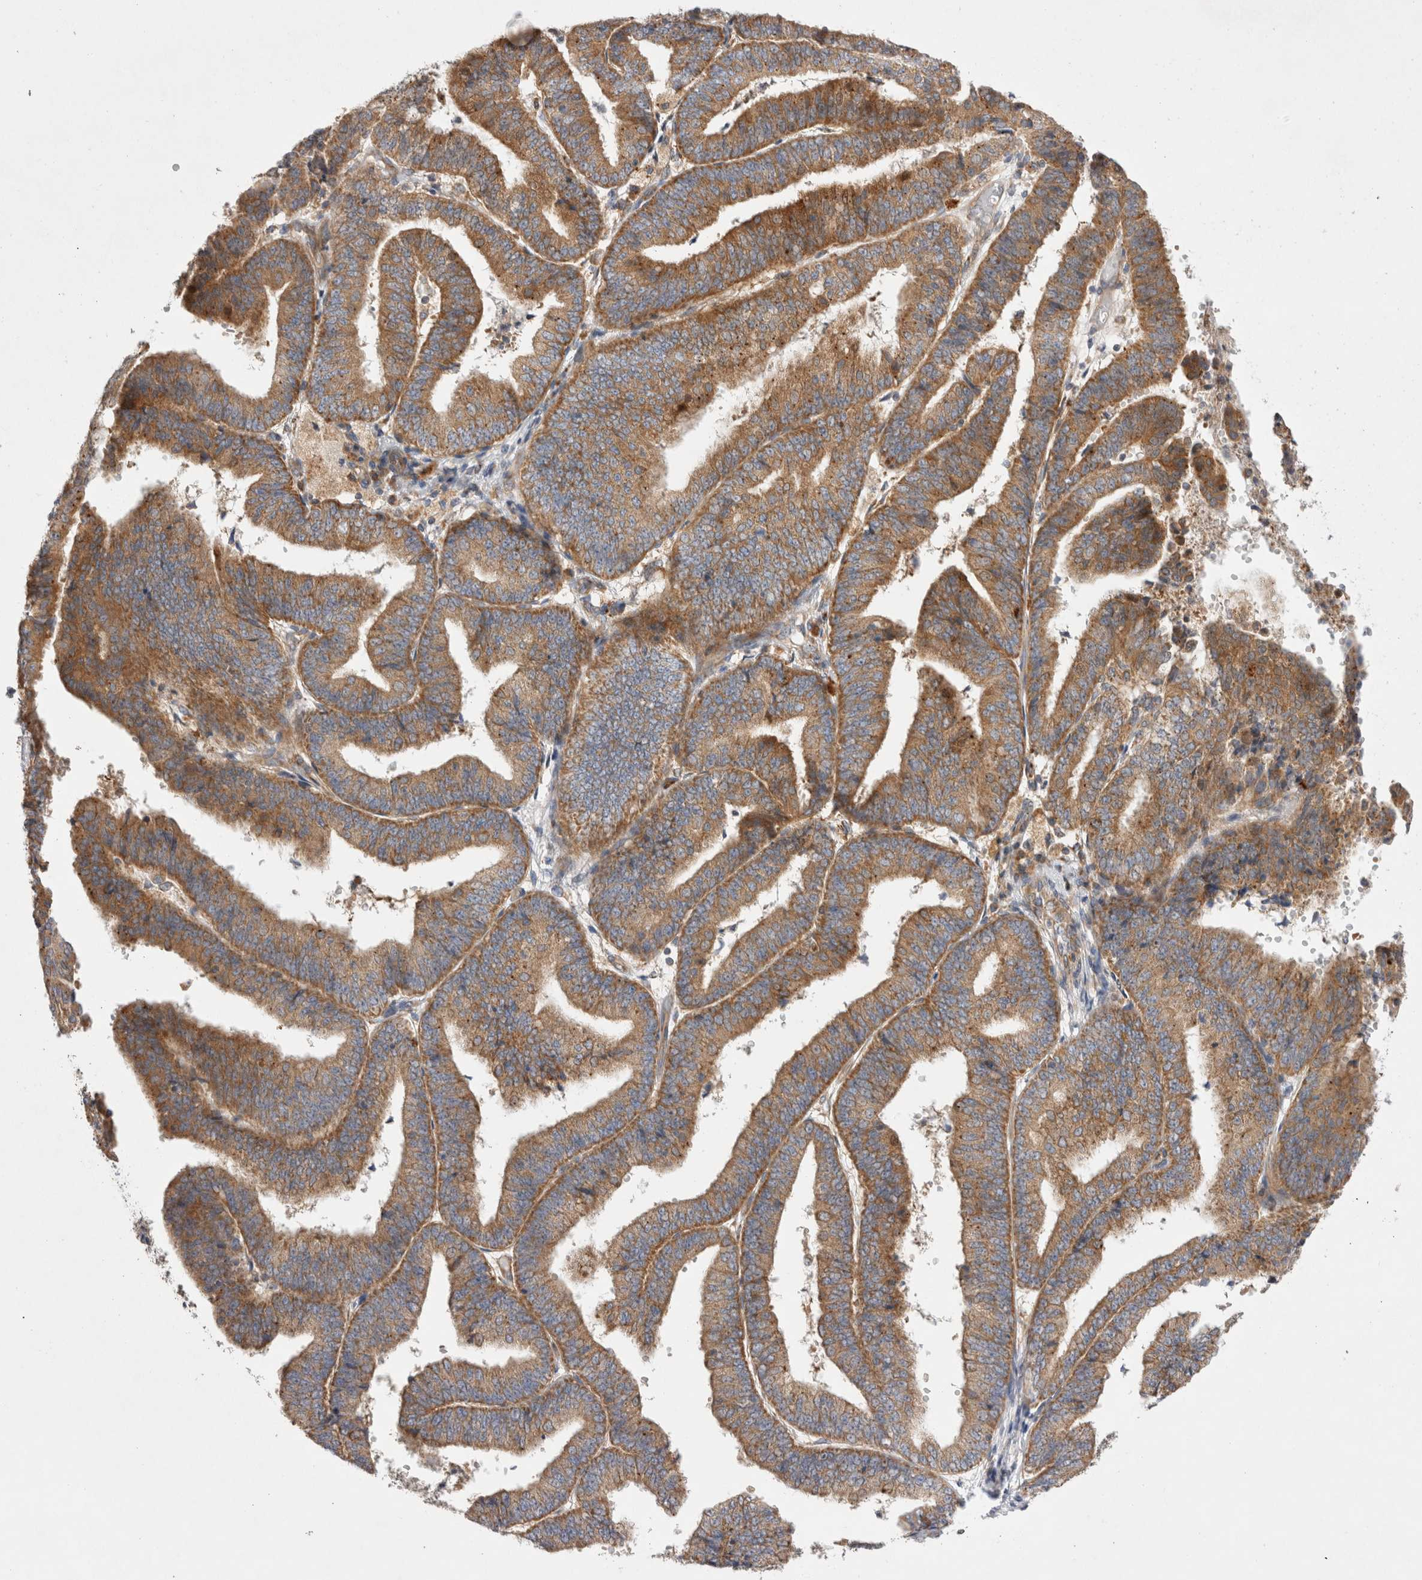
{"staining": {"intensity": "strong", "quantity": ">75%", "location": "cytoplasmic/membranous"}, "tissue": "endometrial cancer", "cell_type": "Tumor cells", "image_type": "cancer", "snomed": [{"axis": "morphology", "description": "Adenocarcinoma, NOS"}, {"axis": "topography", "description": "Endometrium"}], "caption": "Immunohistochemistry (IHC) (DAB) staining of human endometrial cancer (adenocarcinoma) exhibits strong cytoplasmic/membranous protein expression in about >75% of tumor cells. The protein of interest is shown in brown color, while the nuclei are stained blue.", "gene": "TBC1D16", "patient": {"sex": "female", "age": 63}}